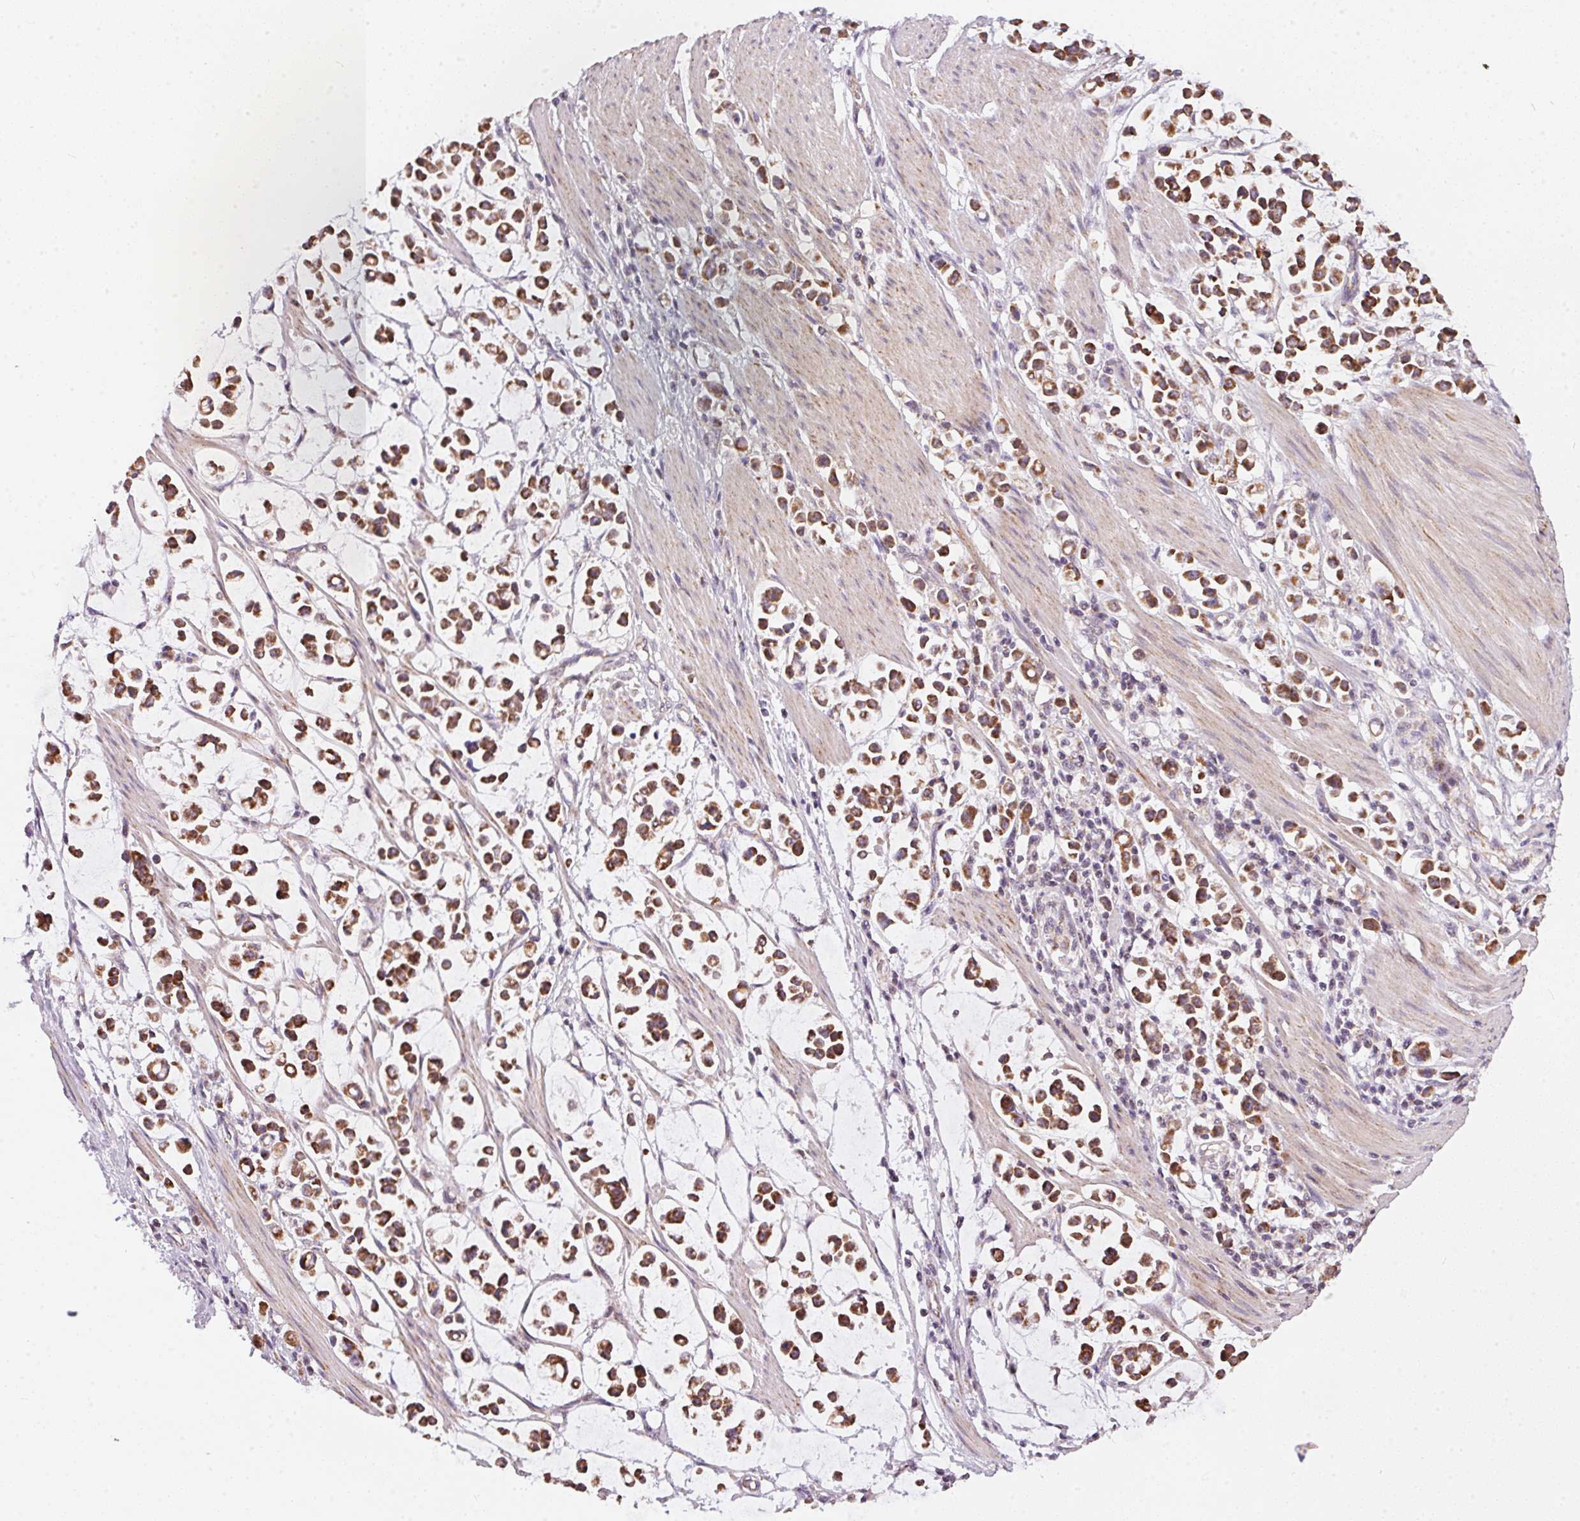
{"staining": {"intensity": "moderate", "quantity": ">75%", "location": "cytoplasmic/membranous"}, "tissue": "stomach cancer", "cell_type": "Tumor cells", "image_type": "cancer", "snomed": [{"axis": "morphology", "description": "Adenocarcinoma, NOS"}, {"axis": "topography", "description": "Stomach"}], "caption": "Stomach cancer (adenocarcinoma) stained with a brown dye displays moderate cytoplasmic/membranous positive expression in about >75% of tumor cells.", "gene": "COQ7", "patient": {"sex": "male", "age": 82}}